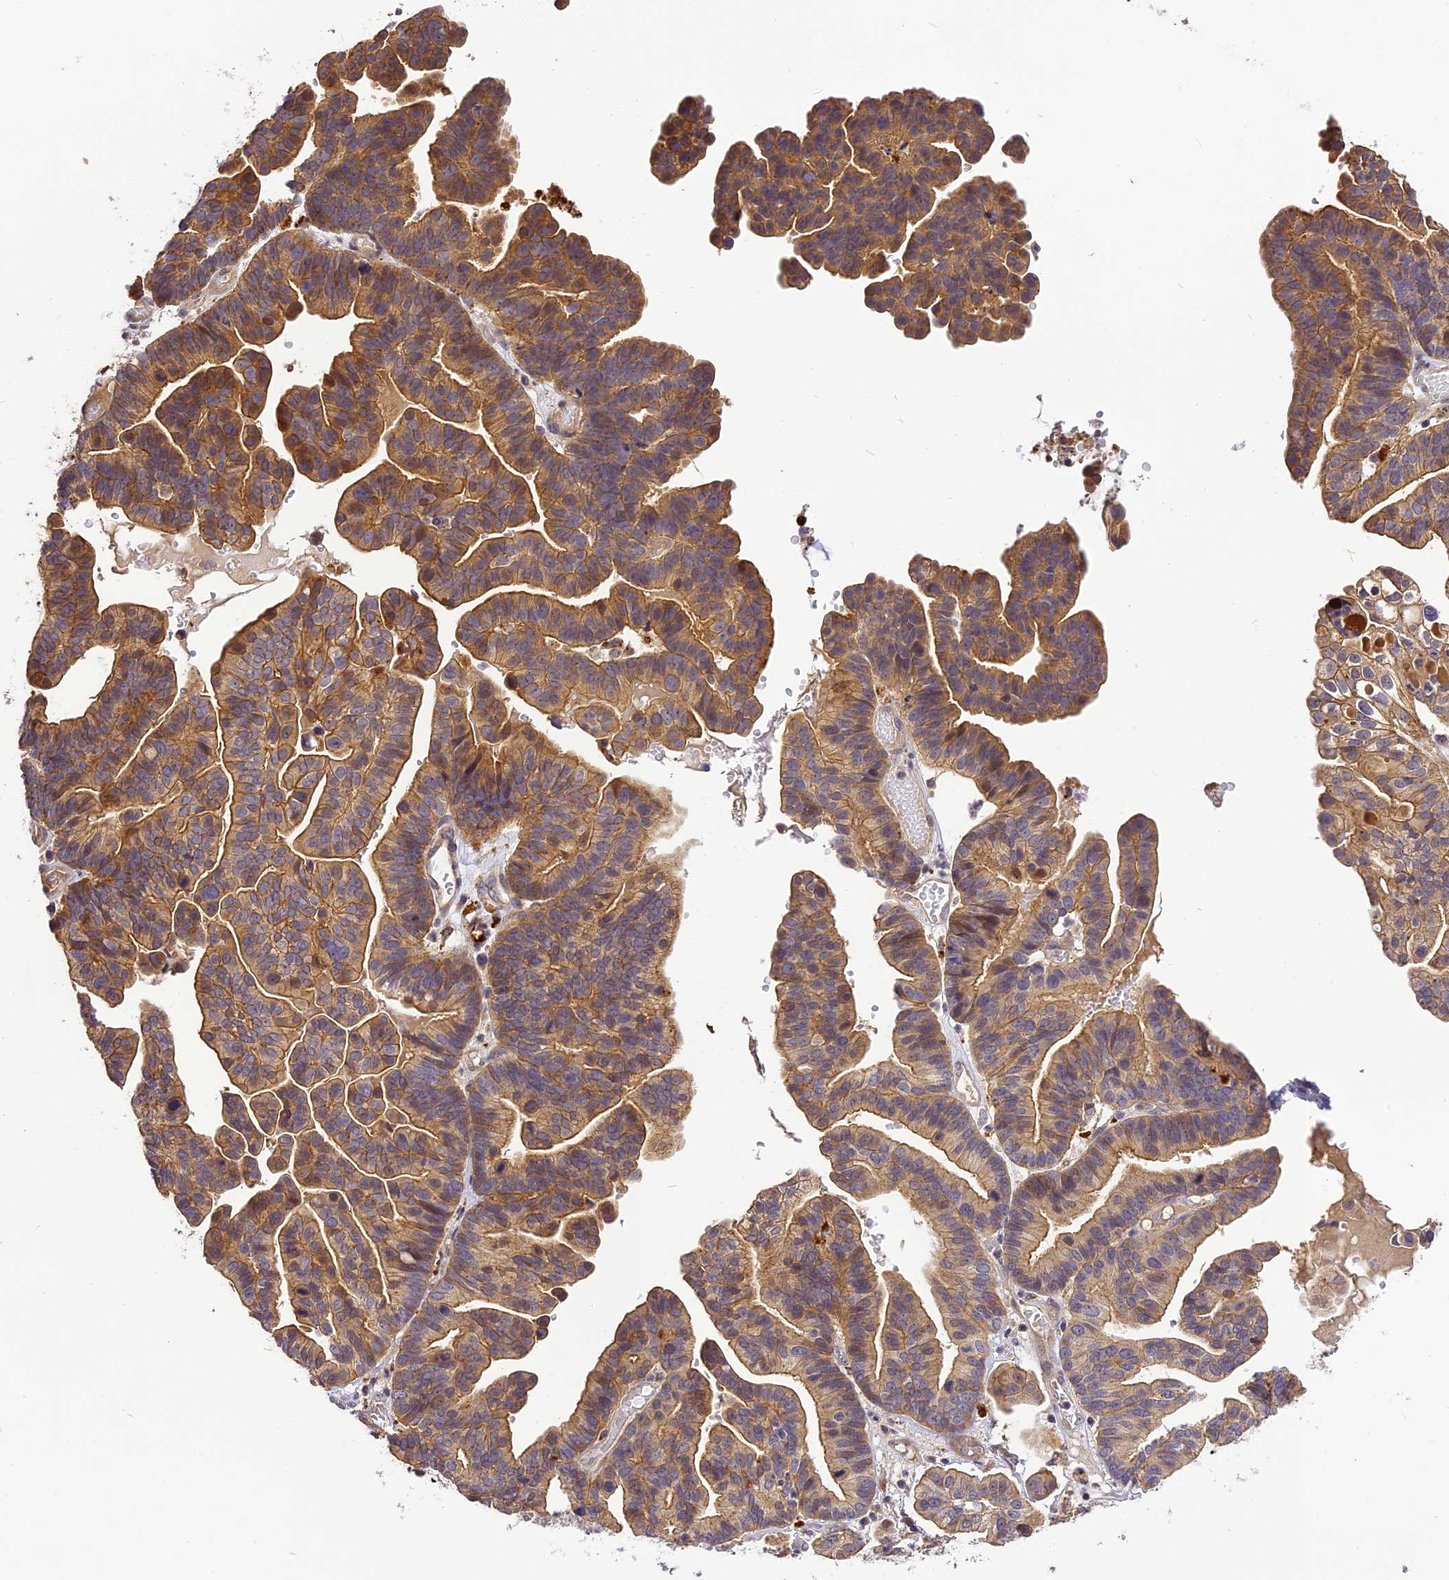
{"staining": {"intensity": "moderate", "quantity": ">75%", "location": "cytoplasmic/membranous"}, "tissue": "ovarian cancer", "cell_type": "Tumor cells", "image_type": "cancer", "snomed": [{"axis": "morphology", "description": "Cystadenocarcinoma, serous, NOS"}, {"axis": "topography", "description": "Ovary"}], "caption": "Immunohistochemical staining of human ovarian serous cystadenocarcinoma exhibits moderate cytoplasmic/membranous protein positivity in about >75% of tumor cells.", "gene": "FNIP2", "patient": {"sex": "female", "age": 56}}